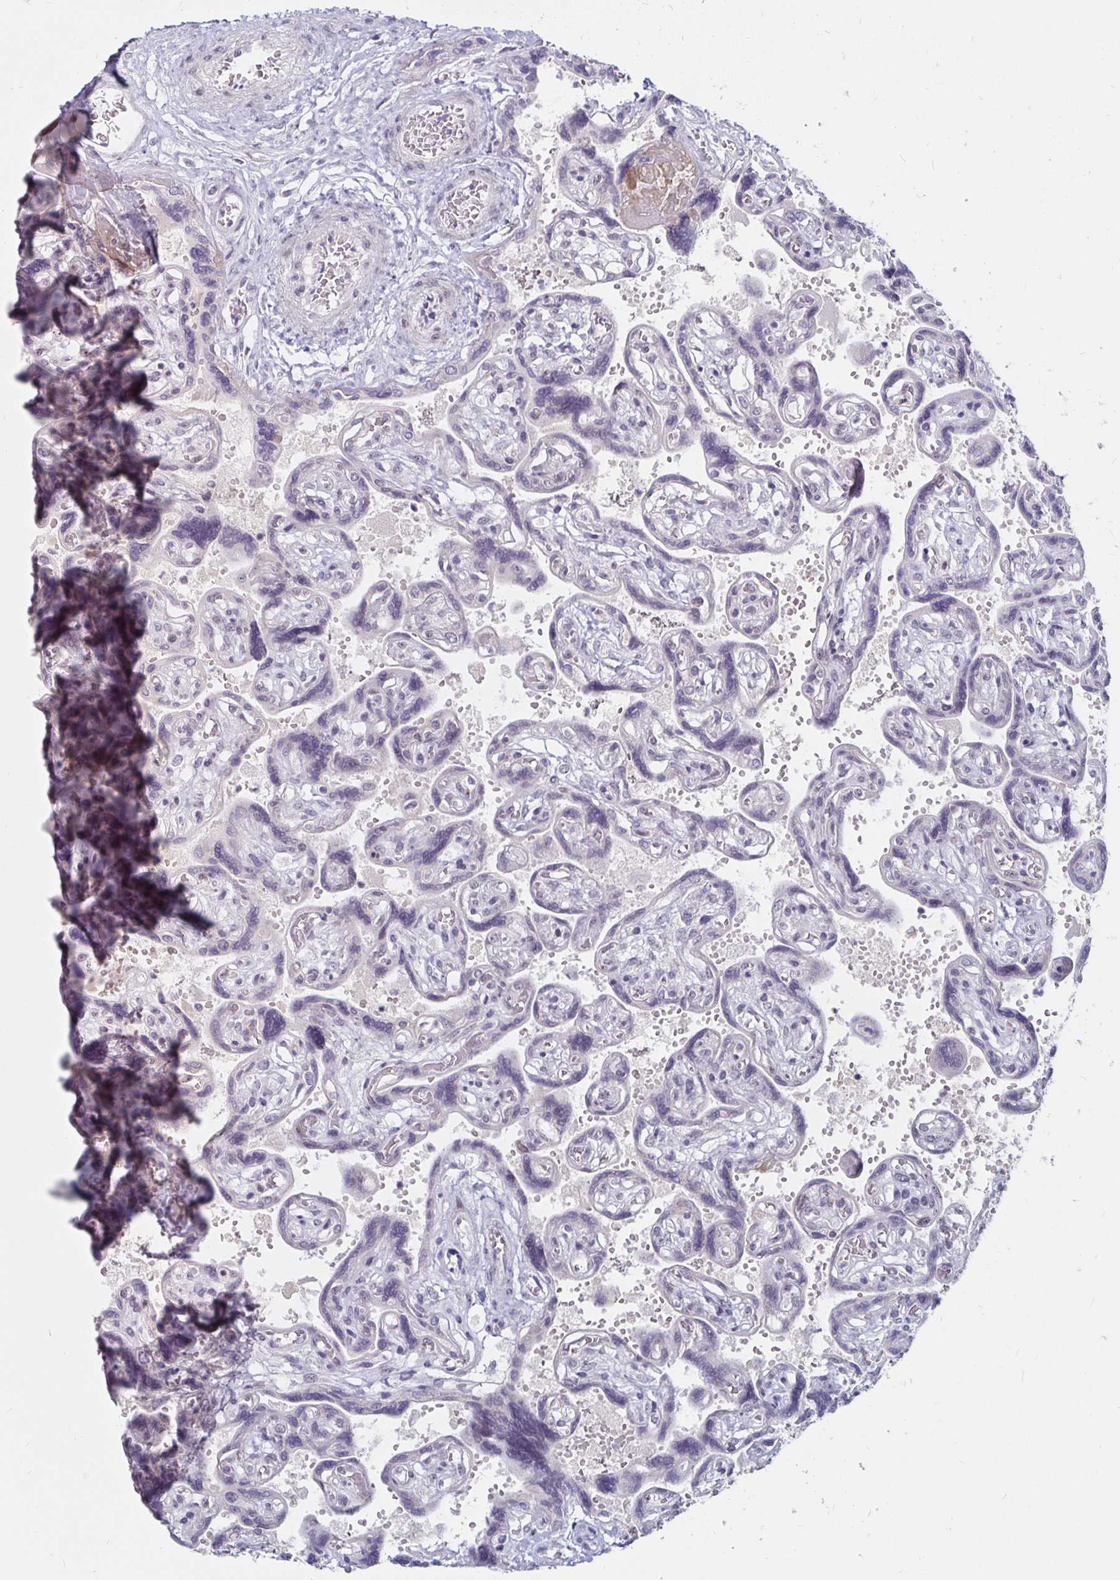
{"staining": {"intensity": "weak", "quantity": ">75%", "location": "cytoplasmic/membranous,nuclear"}, "tissue": "placenta", "cell_type": "Decidual cells", "image_type": "normal", "snomed": [{"axis": "morphology", "description": "Normal tissue, NOS"}, {"axis": "topography", "description": "Placenta"}], "caption": "This photomicrograph reveals immunohistochemistry (IHC) staining of unremarkable human placenta, with low weak cytoplasmic/membranous,nuclear expression in about >75% of decidual cells.", "gene": "NUP85", "patient": {"sex": "female", "age": 32}}